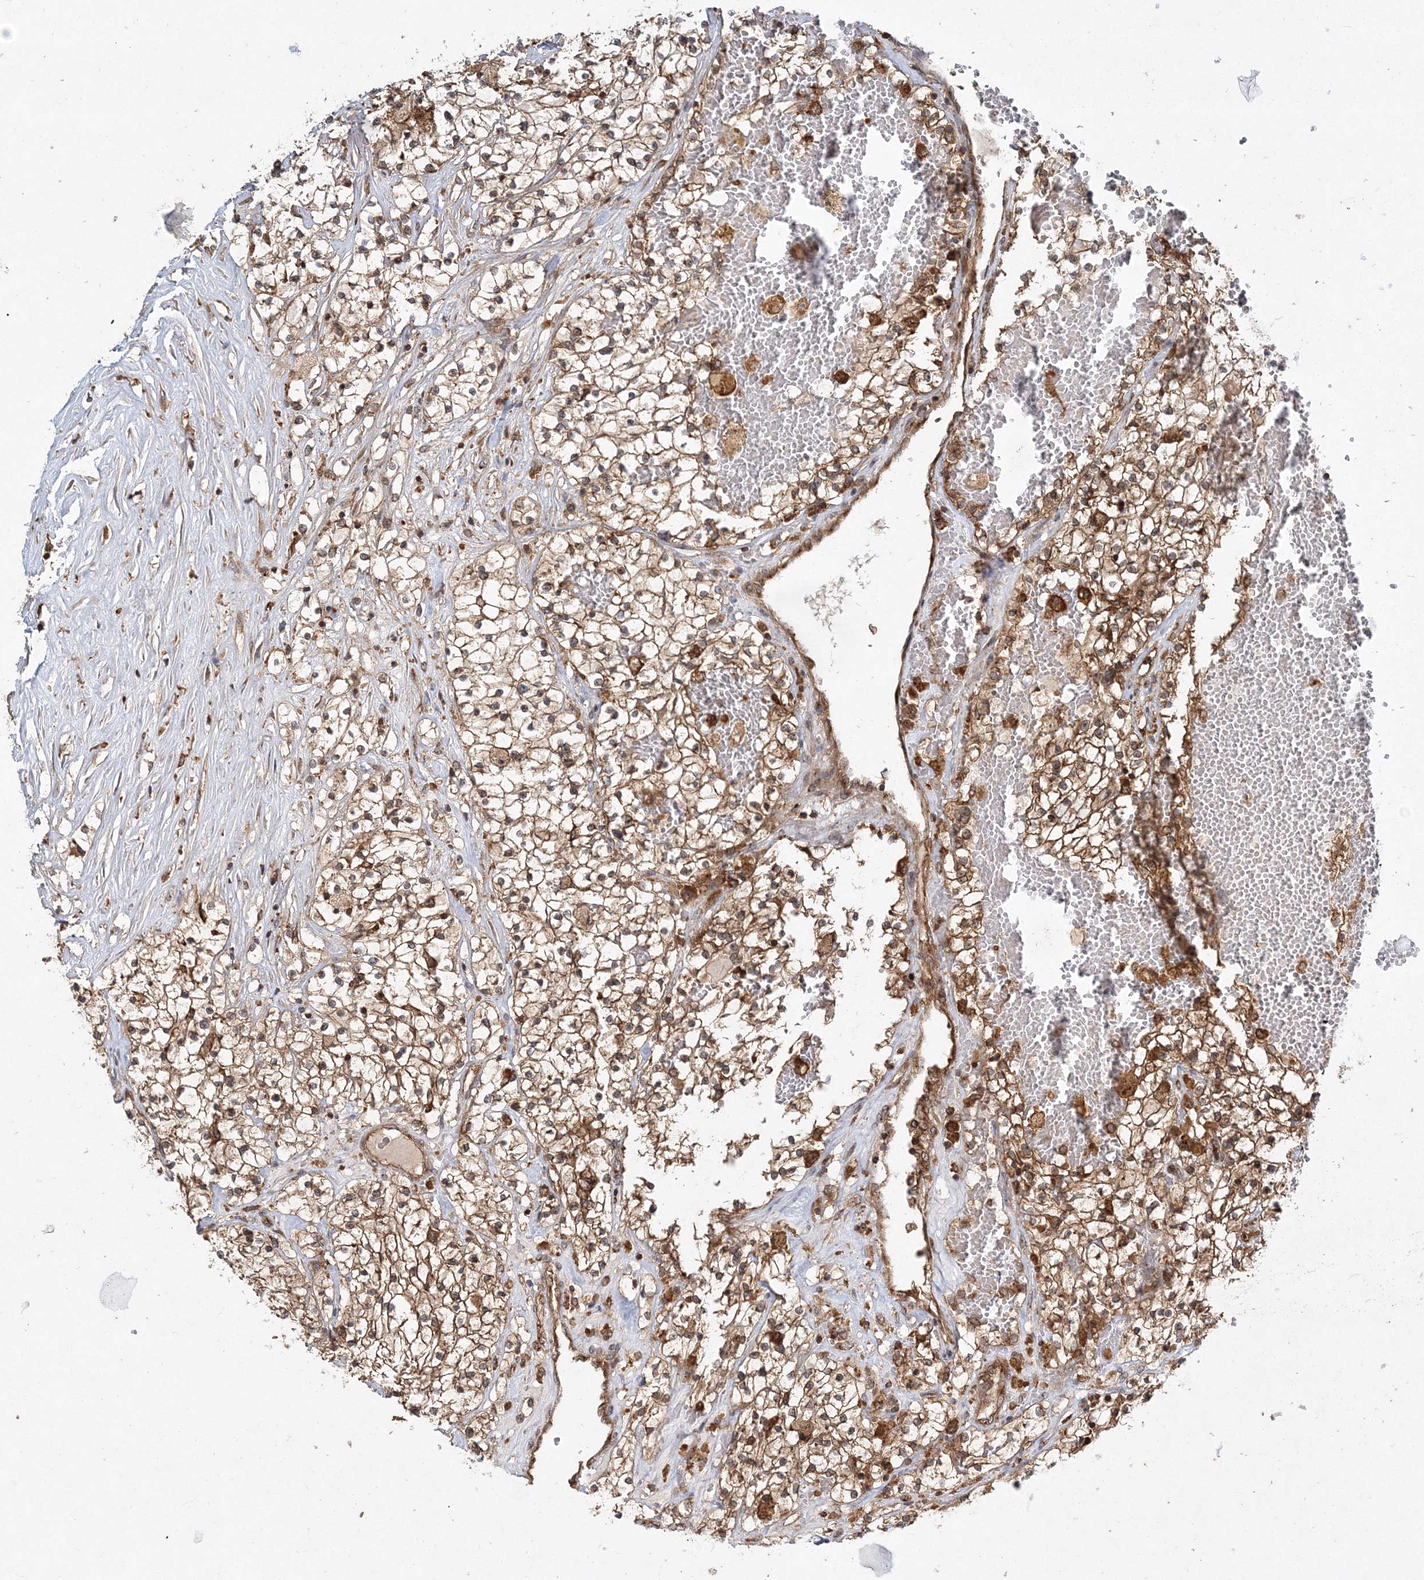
{"staining": {"intensity": "moderate", "quantity": "25%-75%", "location": "cytoplasmic/membranous"}, "tissue": "renal cancer", "cell_type": "Tumor cells", "image_type": "cancer", "snomed": [{"axis": "morphology", "description": "Normal tissue, NOS"}, {"axis": "morphology", "description": "Adenocarcinoma, NOS"}, {"axis": "topography", "description": "Kidney"}], "caption": "Moderate cytoplasmic/membranous staining is seen in approximately 25%-75% of tumor cells in adenocarcinoma (renal).", "gene": "WDR37", "patient": {"sex": "male", "age": 68}}